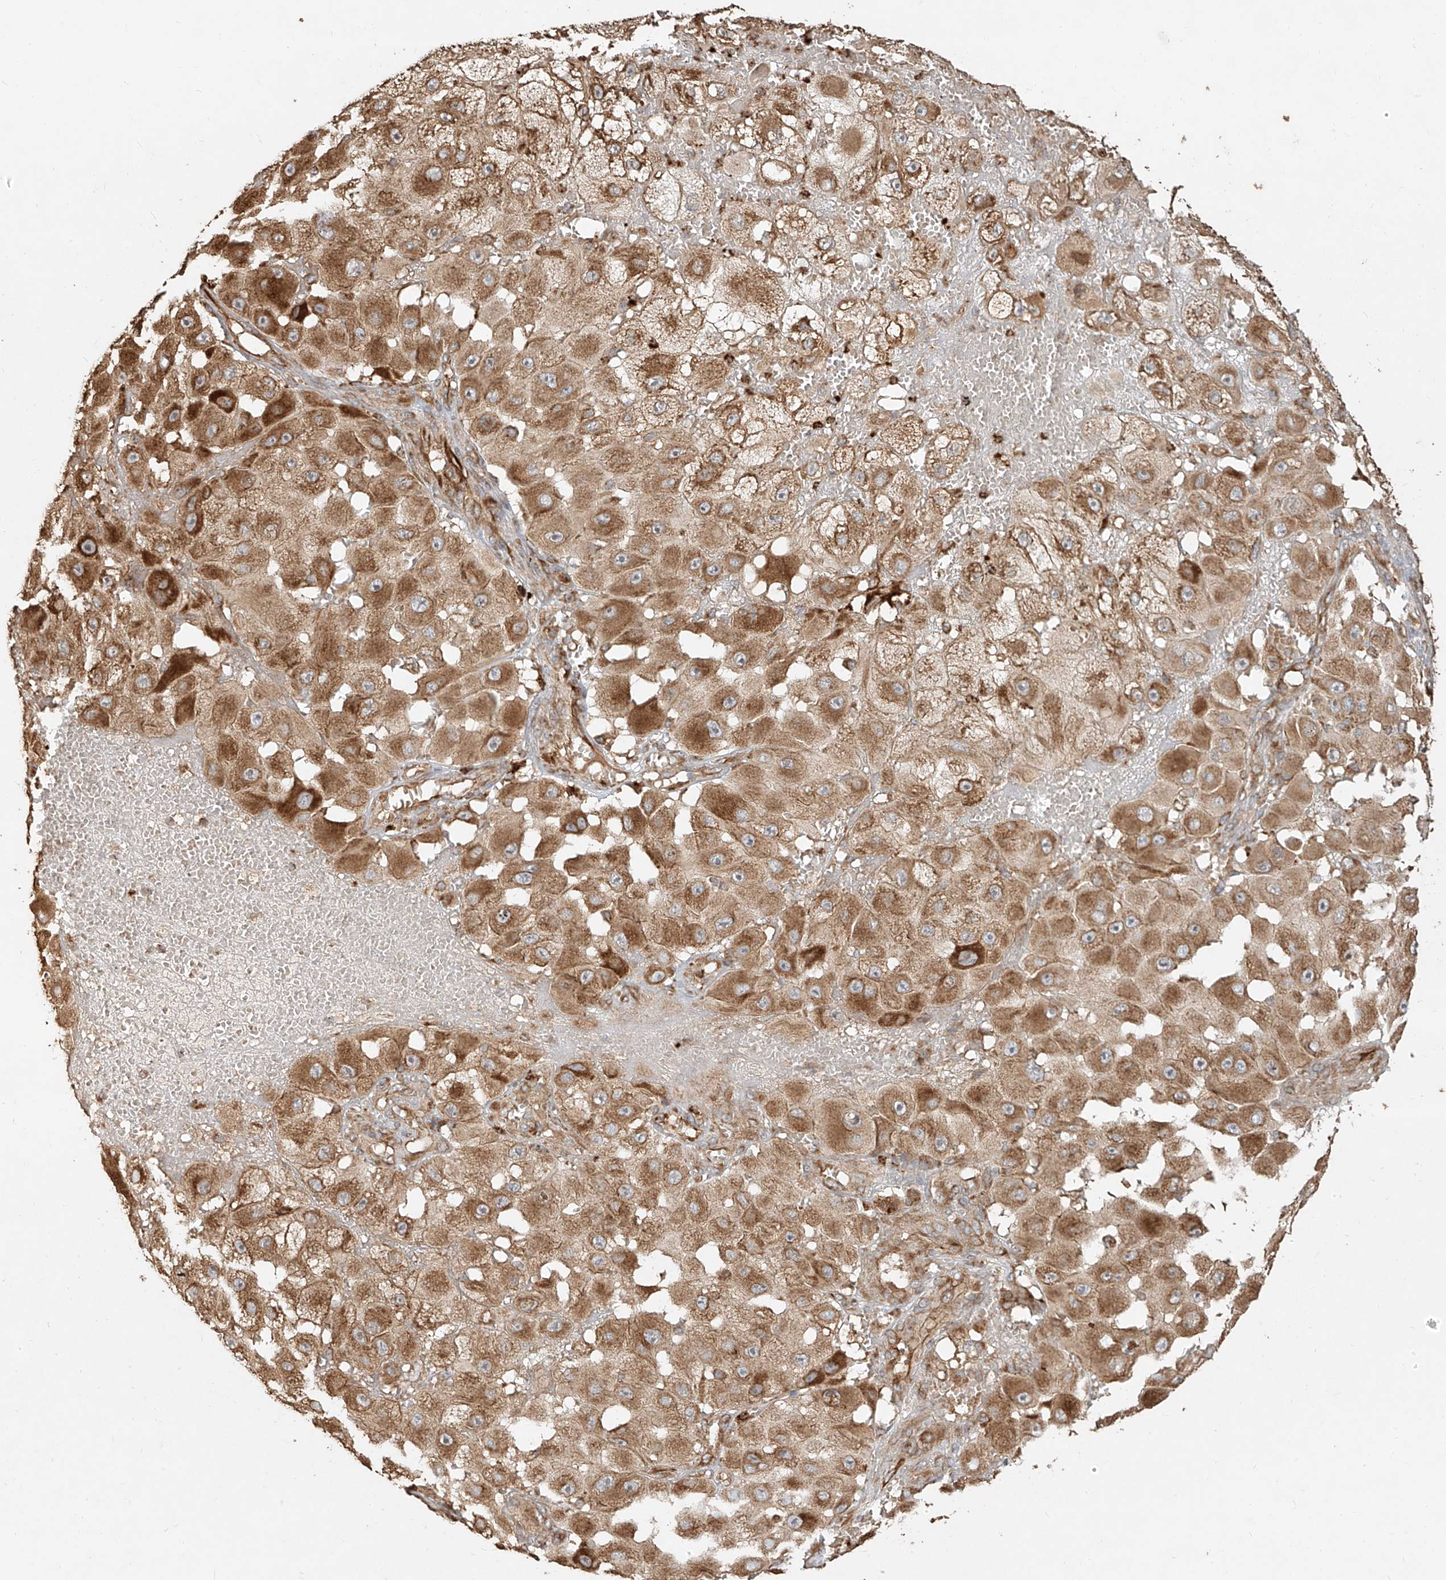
{"staining": {"intensity": "moderate", "quantity": ">75%", "location": "cytoplasmic/membranous"}, "tissue": "melanoma", "cell_type": "Tumor cells", "image_type": "cancer", "snomed": [{"axis": "morphology", "description": "Malignant melanoma, NOS"}, {"axis": "topography", "description": "Skin"}], "caption": "High-magnification brightfield microscopy of melanoma stained with DAB (3,3'-diaminobenzidine) (brown) and counterstained with hematoxylin (blue). tumor cells exhibit moderate cytoplasmic/membranous staining is present in approximately>75% of cells.", "gene": "EFNB1", "patient": {"sex": "female", "age": 81}}